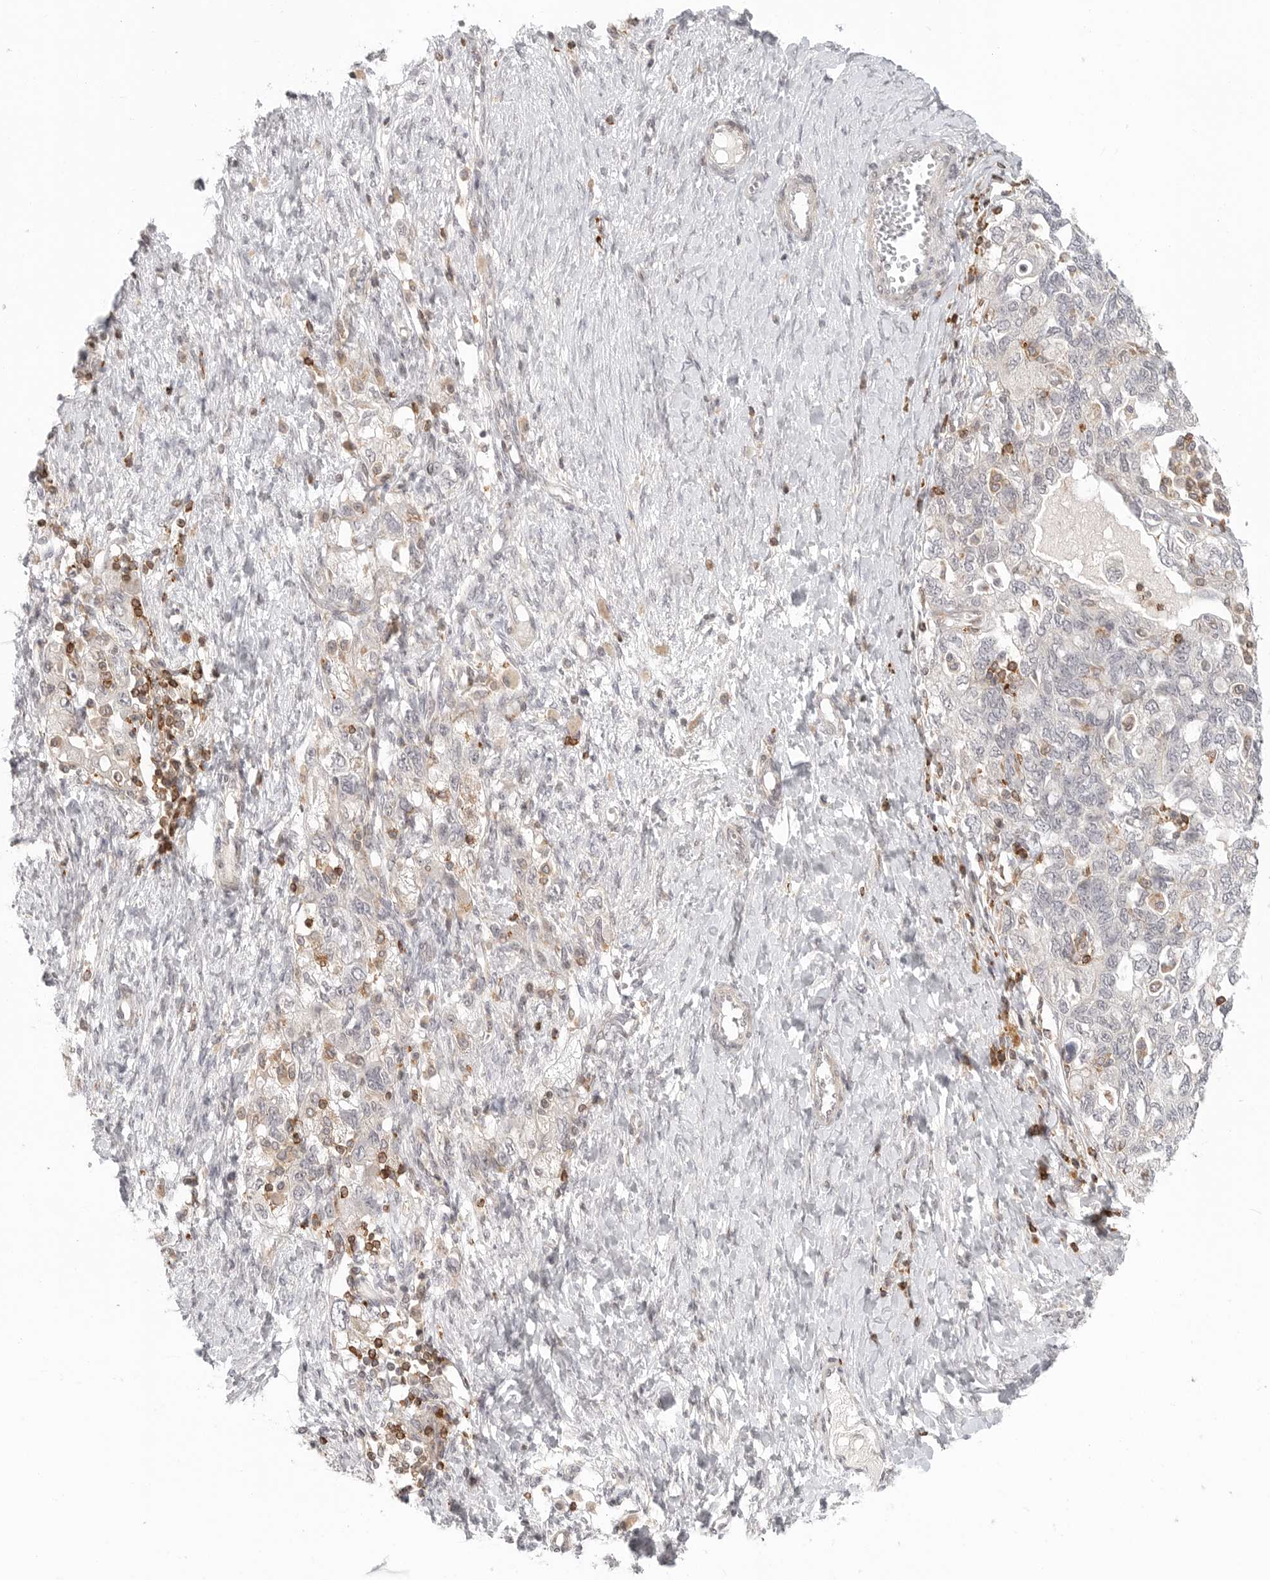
{"staining": {"intensity": "negative", "quantity": "none", "location": "none"}, "tissue": "ovarian cancer", "cell_type": "Tumor cells", "image_type": "cancer", "snomed": [{"axis": "morphology", "description": "Carcinoma, NOS"}, {"axis": "morphology", "description": "Cystadenocarcinoma, serous, NOS"}, {"axis": "topography", "description": "Ovary"}], "caption": "Tumor cells show no significant protein staining in ovarian cancer (carcinoma).", "gene": "SH3KBP1", "patient": {"sex": "female", "age": 69}}